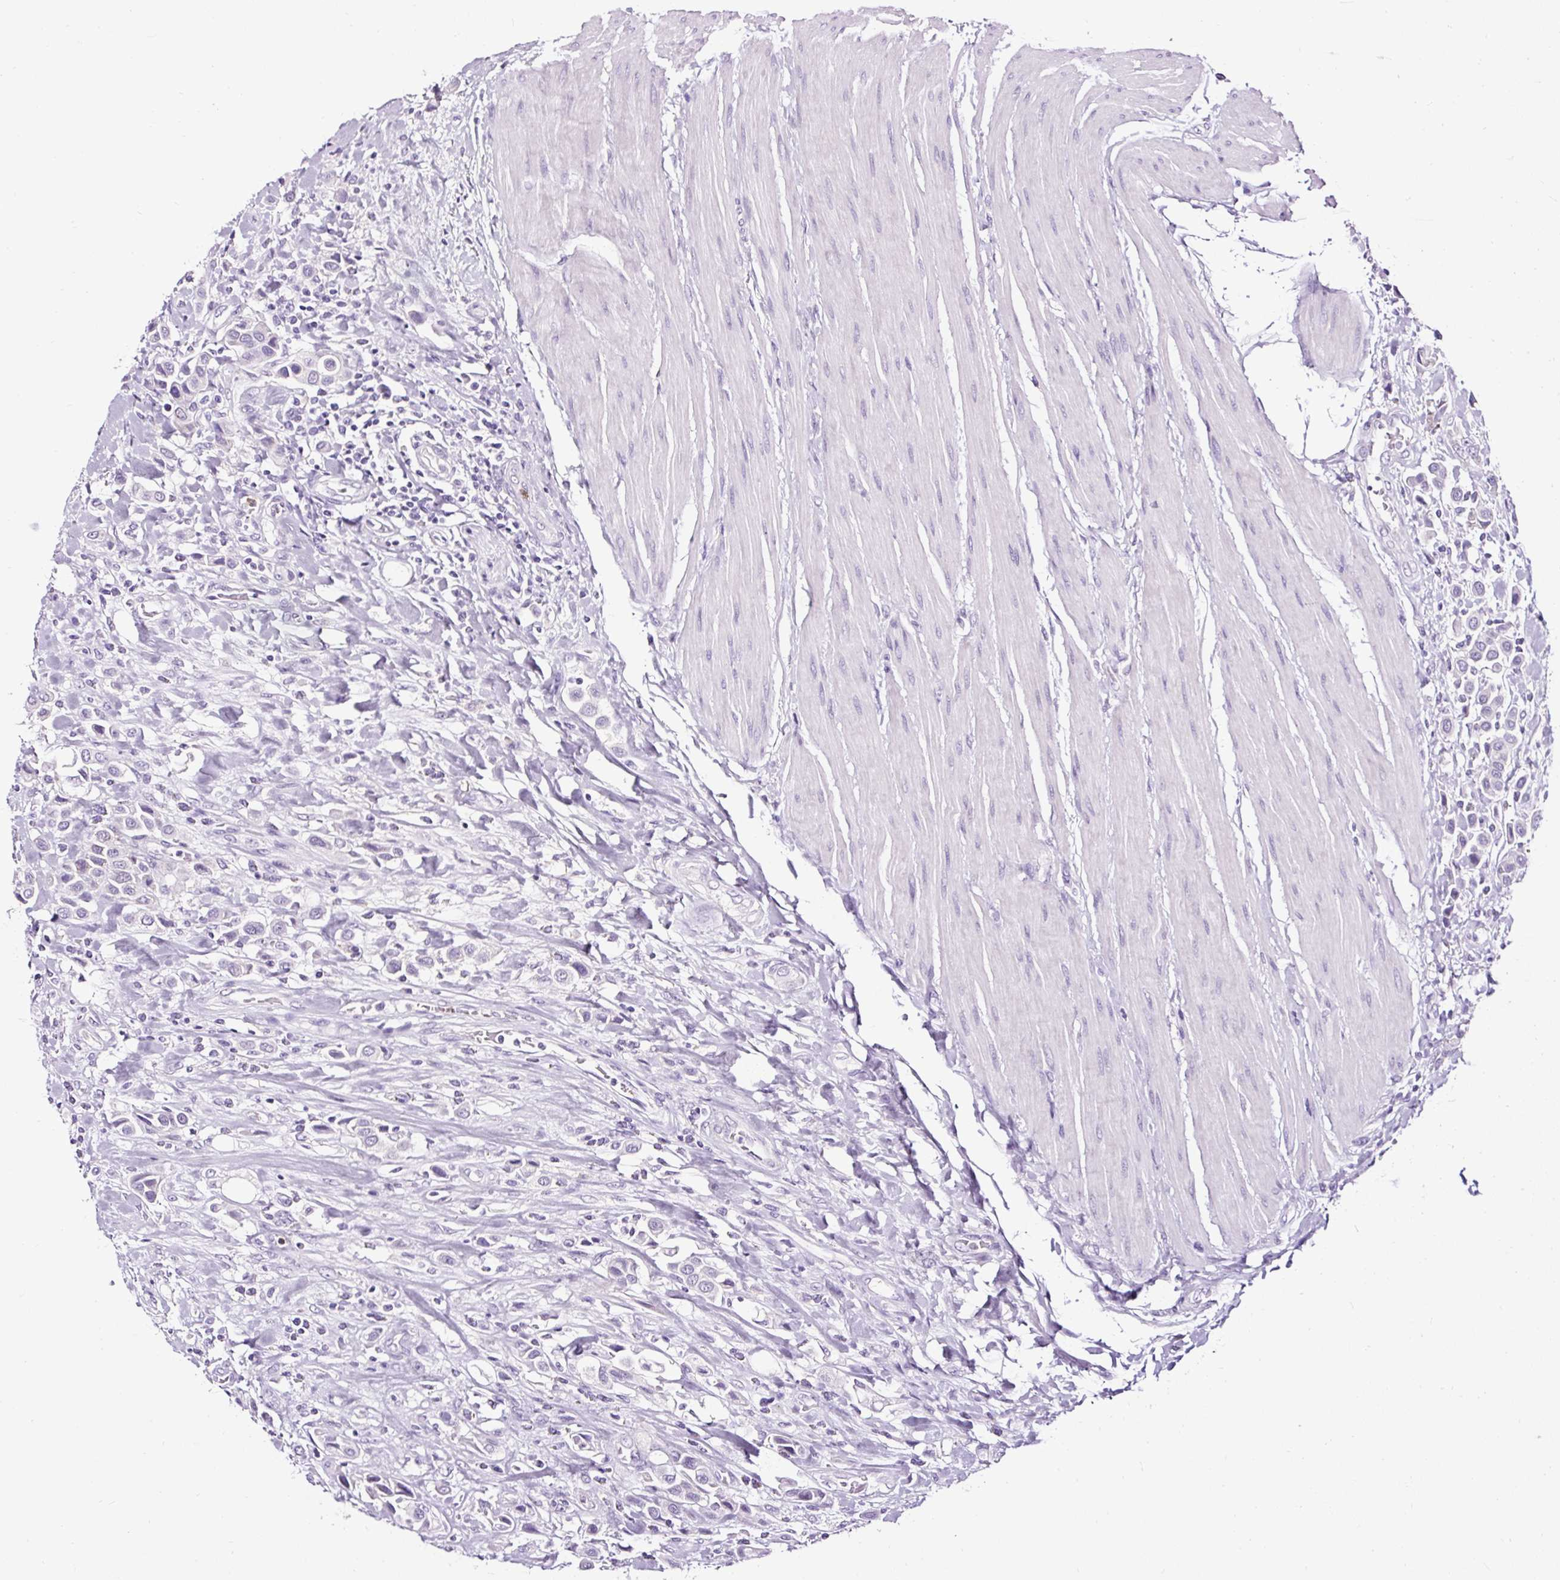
{"staining": {"intensity": "negative", "quantity": "none", "location": "none"}, "tissue": "urothelial cancer", "cell_type": "Tumor cells", "image_type": "cancer", "snomed": [{"axis": "morphology", "description": "Urothelial carcinoma, High grade"}, {"axis": "topography", "description": "Urinary bladder"}], "caption": "Urothelial carcinoma (high-grade) was stained to show a protein in brown. There is no significant positivity in tumor cells.", "gene": "SLC7A8", "patient": {"sex": "male", "age": 50}}